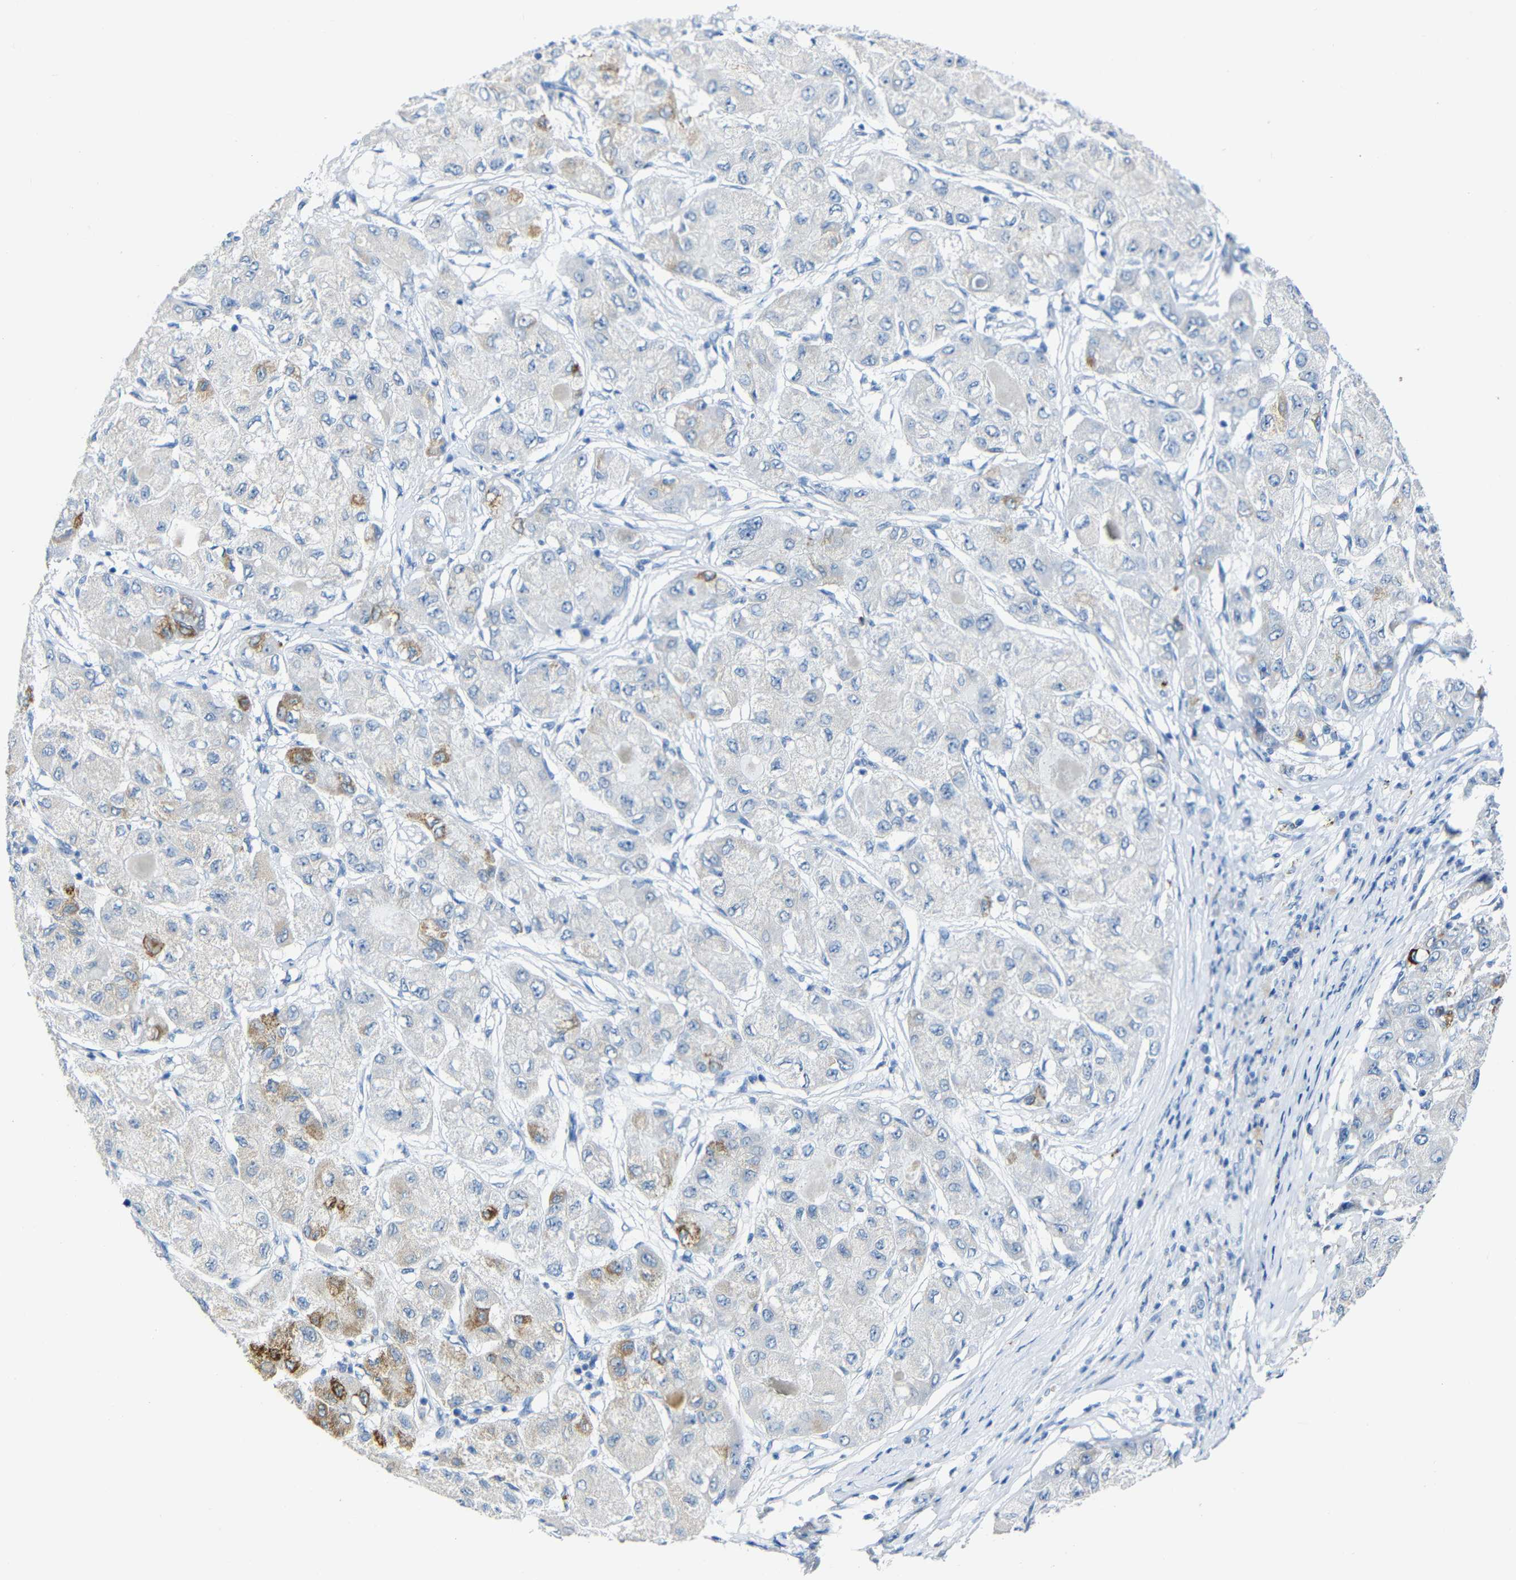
{"staining": {"intensity": "moderate", "quantity": "<25%", "location": "cytoplasmic/membranous"}, "tissue": "liver cancer", "cell_type": "Tumor cells", "image_type": "cancer", "snomed": [{"axis": "morphology", "description": "Carcinoma, Hepatocellular, NOS"}, {"axis": "topography", "description": "Liver"}], "caption": "A brown stain labels moderate cytoplasmic/membranous expression of a protein in liver cancer tumor cells.", "gene": "C15orf48", "patient": {"sex": "male", "age": 80}}